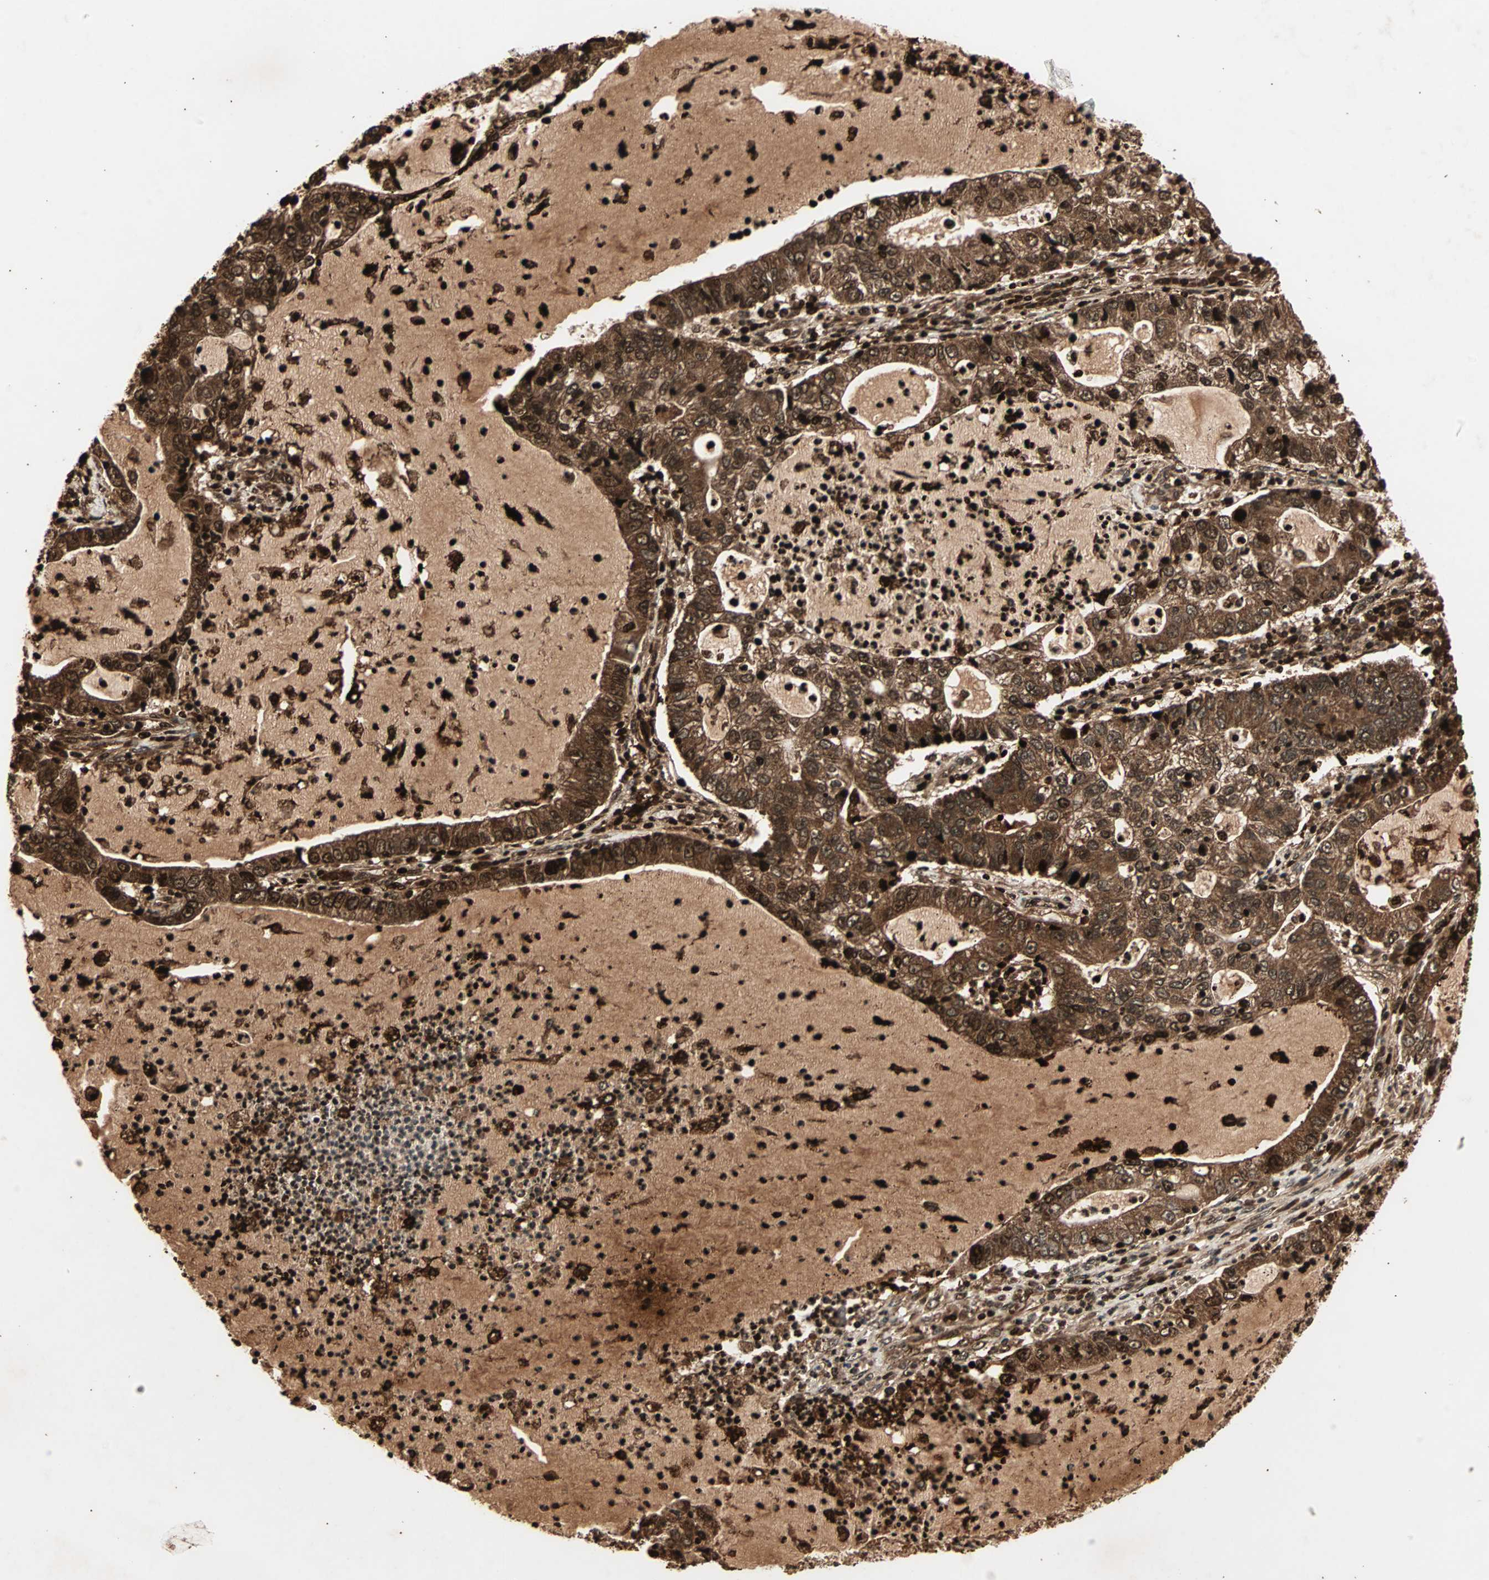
{"staining": {"intensity": "strong", "quantity": ">75%", "location": "cytoplasmic/membranous,nuclear"}, "tissue": "lung cancer", "cell_type": "Tumor cells", "image_type": "cancer", "snomed": [{"axis": "morphology", "description": "Adenocarcinoma, NOS"}, {"axis": "topography", "description": "Lung"}], "caption": "There is high levels of strong cytoplasmic/membranous and nuclear positivity in tumor cells of lung cancer (adenocarcinoma), as demonstrated by immunohistochemical staining (brown color).", "gene": "RFFL", "patient": {"sex": "female", "age": 51}}